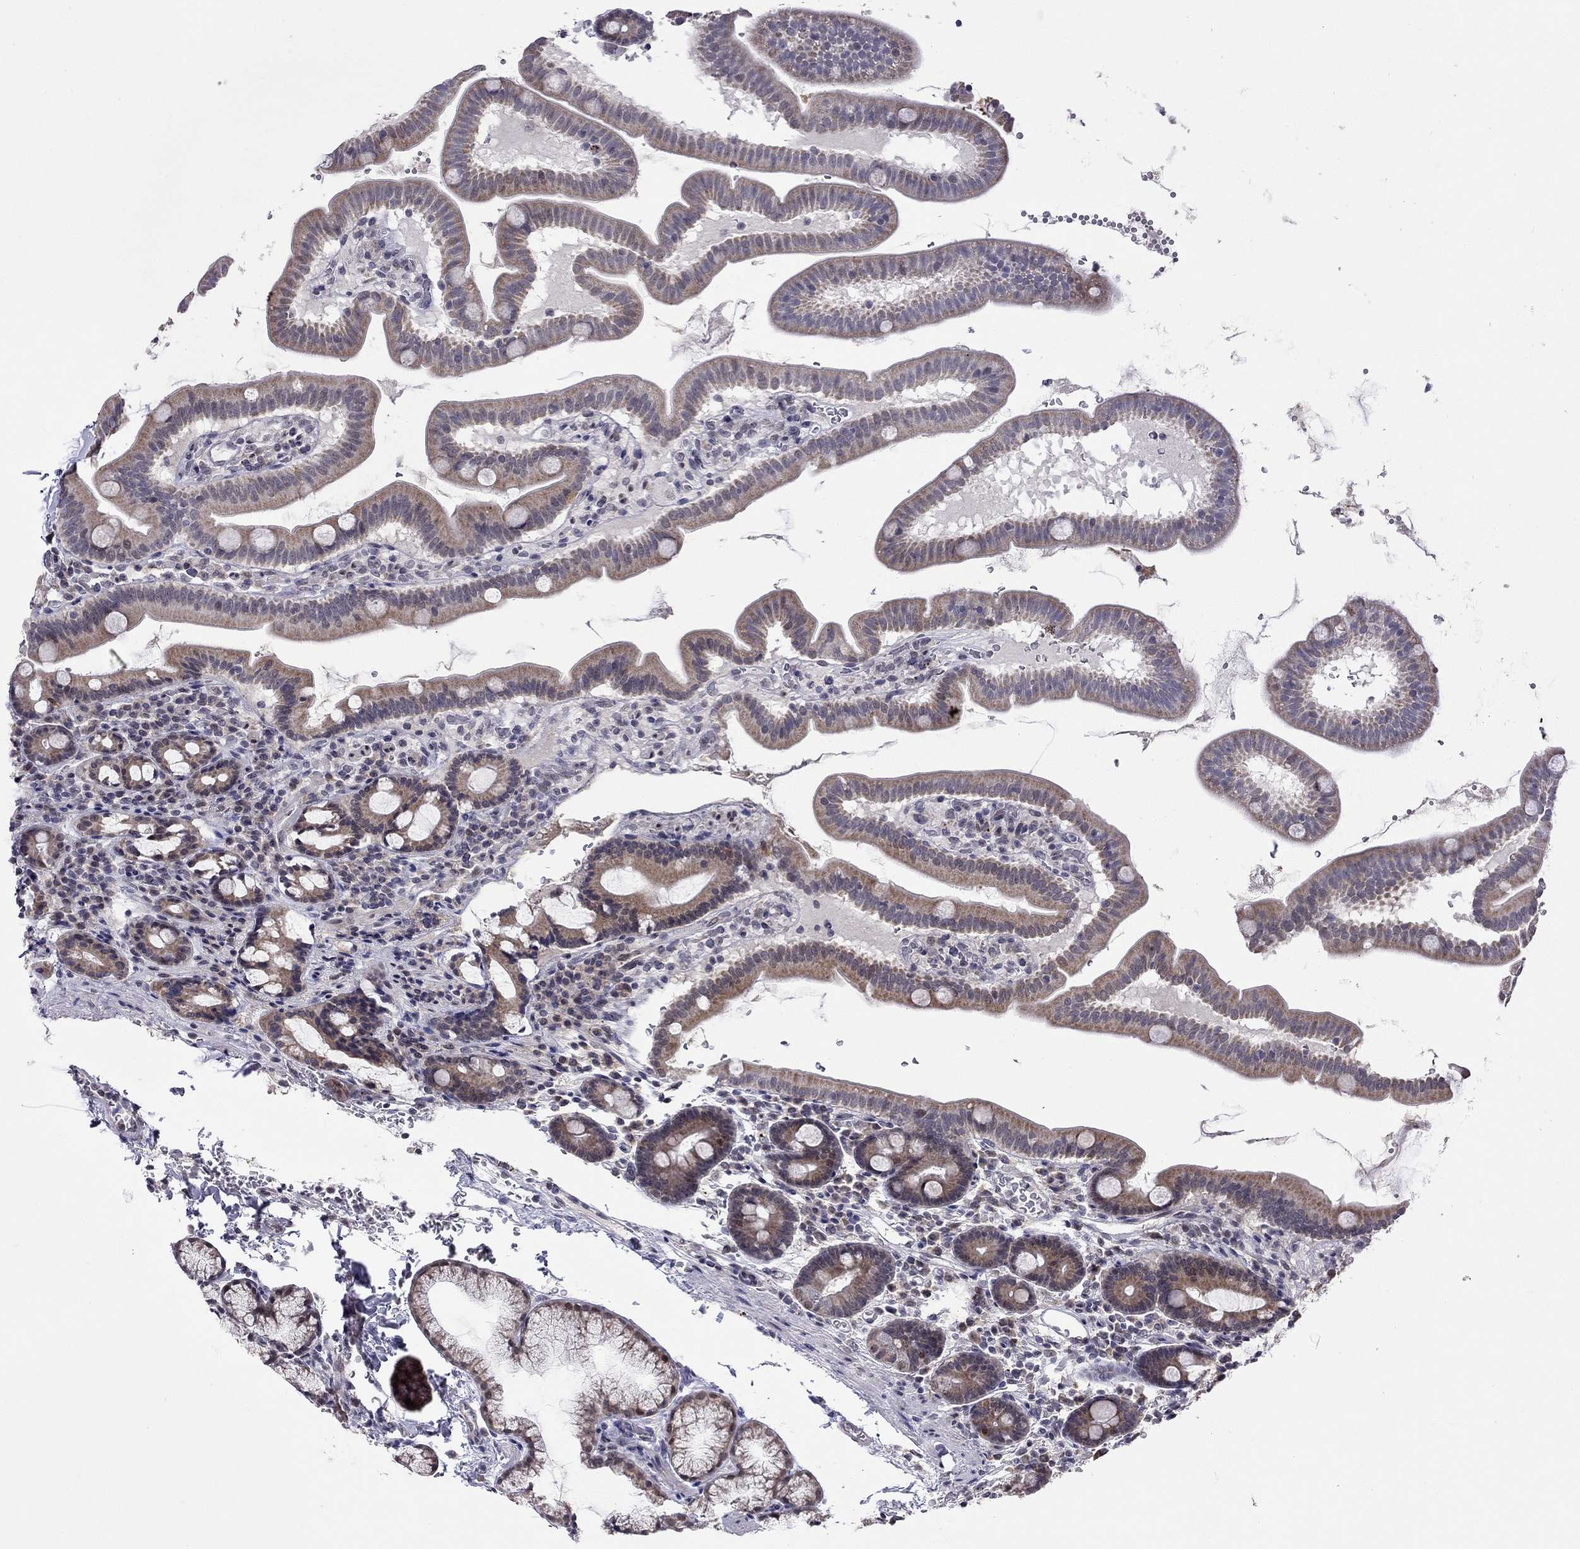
{"staining": {"intensity": "moderate", "quantity": "25%-75%", "location": "cytoplasmic/membranous"}, "tissue": "duodenum", "cell_type": "Glandular cells", "image_type": "normal", "snomed": [{"axis": "morphology", "description": "Normal tissue, NOS"}, {"axis": "topography", "description": "Duodenum"}], "caption": "Approximately 25%-75% of glandular cells in normal duodenum demonstrate moderate cytoplasmic/membranous protein expression as visualized by brown immunohistochemical staining.", "gene": "HES5", "patient": {"sex": "male", "age": 59}}